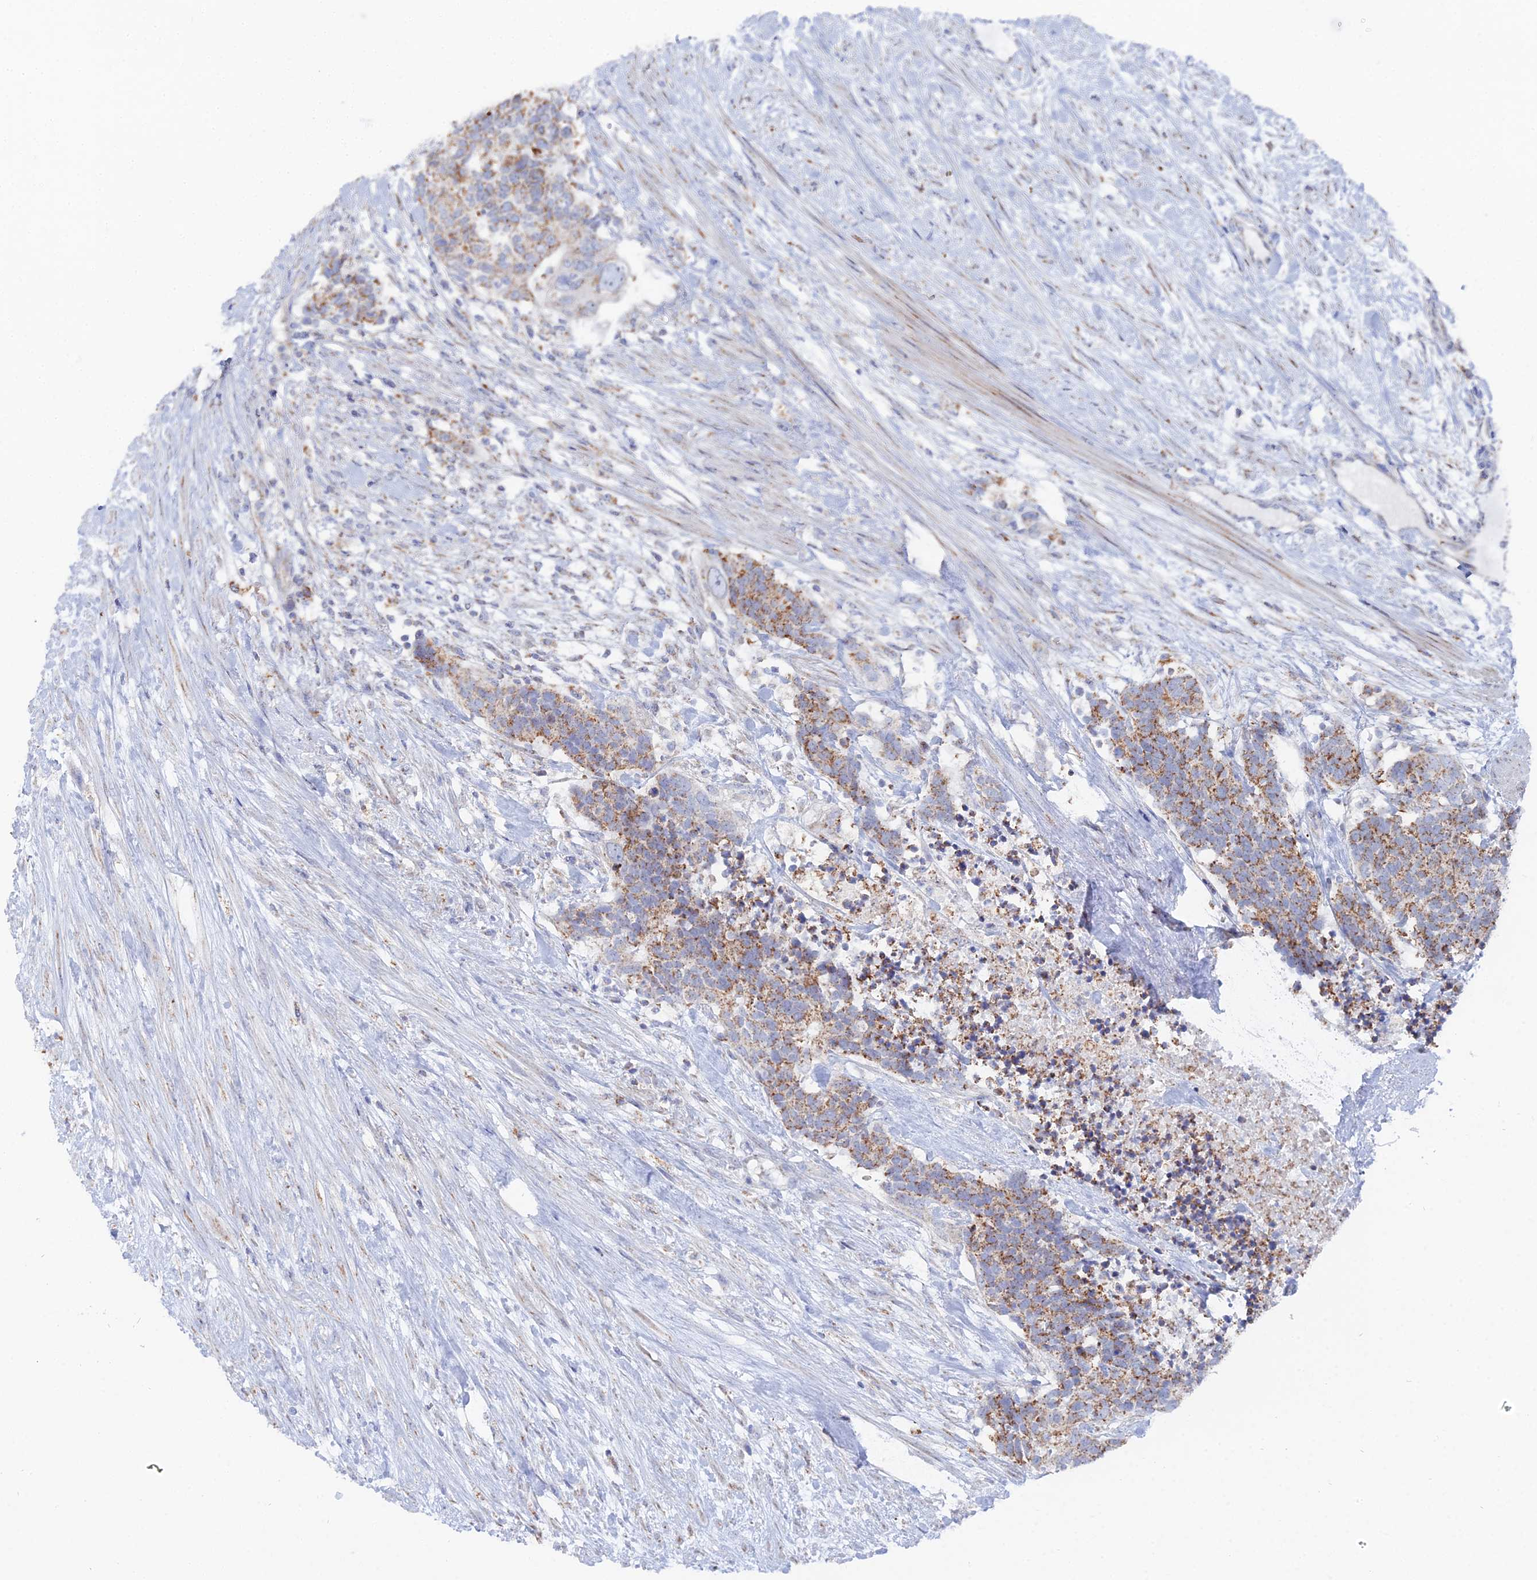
{"staining": {"intensity": "moderate", "quantity": ">75%", "location": "cytoplasmic/membranous"}, "tissue": "carcinoid", "cell_type": "Tumor cells", "image_type": "cancer", "snomed": [{"axis": "morphology", "description": "Carcinoma, NOS"}, {"axis": "morphology", "description": "Carcinoid, malignant, NOS"}, {"axis": "topography", "description": "Prostate"}], "caption": "The histopathology image demonstrates immunohistochemical staining of carcinoid. There is moderate cytoplasmic/membranous staining is present in approximately >75% of tumor cells. Nuclei are stained in blue.", "gene": "MPC1", "patient": {"sex": "male", "age": 57}}